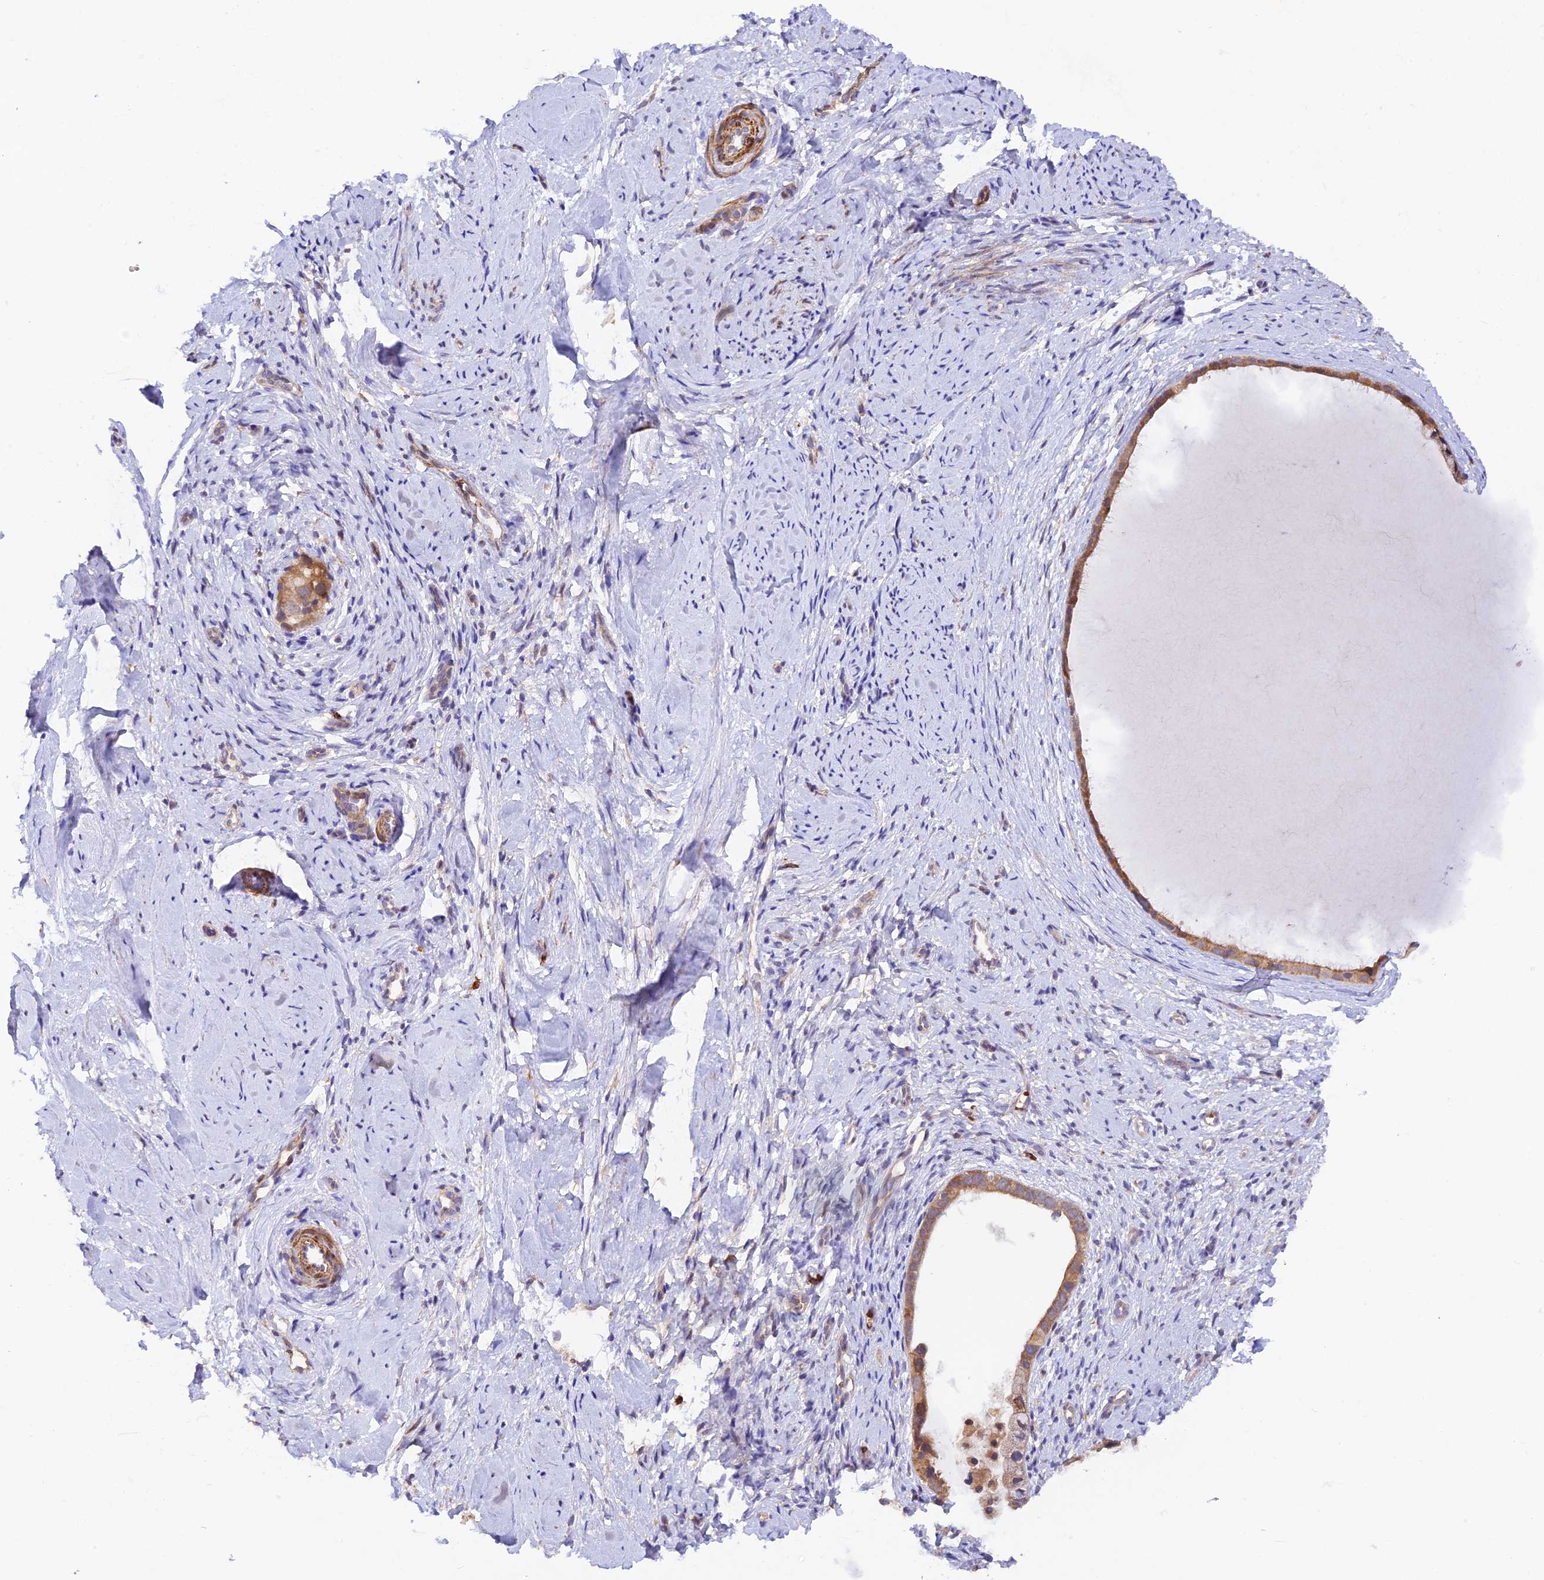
{"staining": {"intensity": "moderate", "quantity": "25%-75%", "location": "cytoplasmic/membranous"}, "tissue": "cervix", "cell_type": "Glandular cells", "image_type": "normal", "snomed": [{"axis": "morphology", "description": "Normal tissue, NOS"}, {"axis": "topography", "description": "Cervix"}], "caption": "Protein analysis of normal cervix displays moderate cytoplasmic/membranous expression in approximately 25%-75% of glandular cells.", "gene": "WDFY4", "patient": {"sex": "female", "age": 57}}